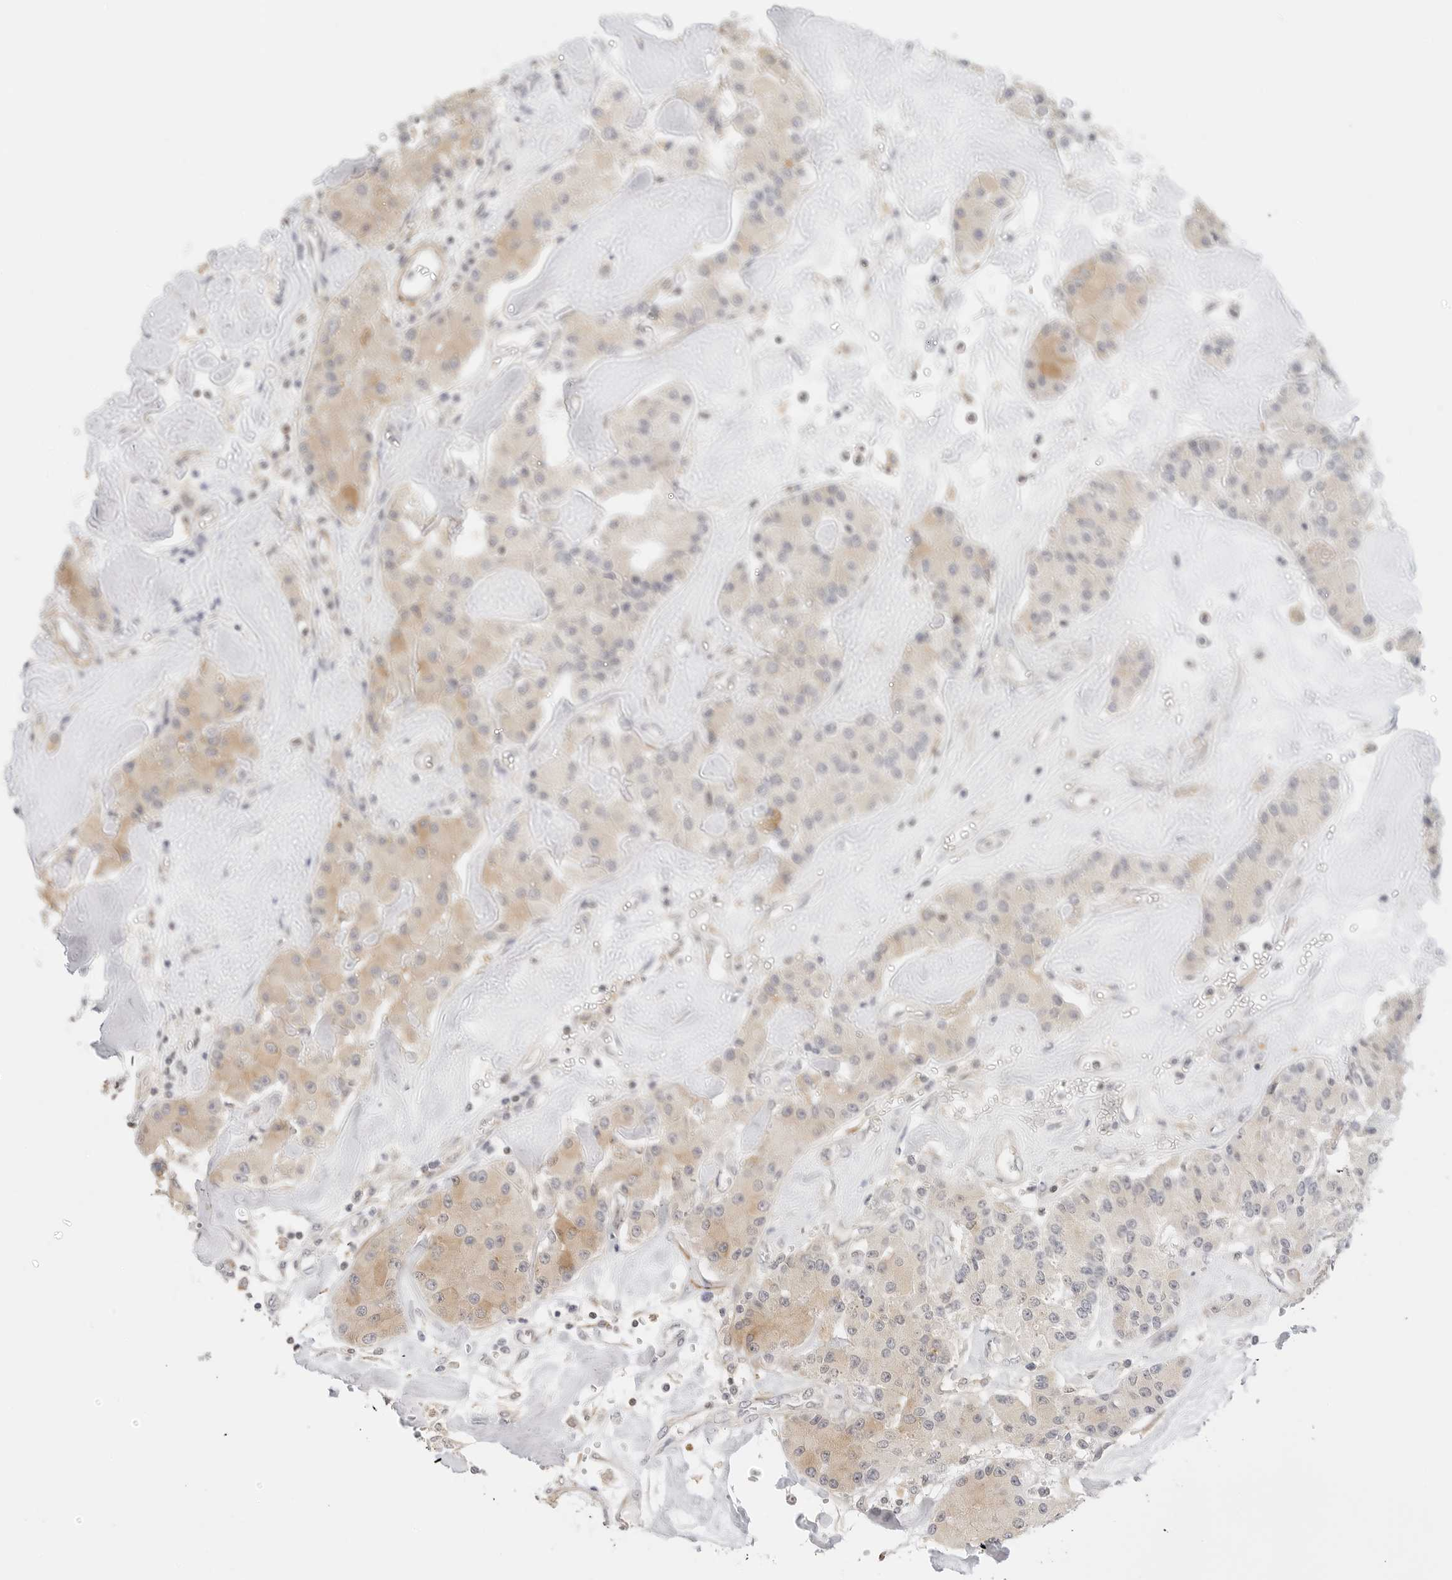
{"staining": {"intensity": "moderate", "quantity": "25%-75%", "location": "cytoplasmic/membranous"}, "tissue": "carcinoid", "cell_type": "Tumor cells", "image_type": "cancer", "snomed": [{"axis": "morphology", "description": "Carcinoid, malignant, NOS"}, {"axis": "topography", "description": "Pancreas"}], "caption": "Brown immunohistochemical staining in carcinoid (malignant) displays moderate cytoplasmic/membranous expression in approximately 25%-75% of tumor cells. The protein of interest is stained brown, and the nuclei are stained in blue (DAB (3,3'-diaminobenzidine) IHC with brightfield microscopy, high magnification).", "gene": "PCDH19", "patient": {"sex": "male", "age": 41}}